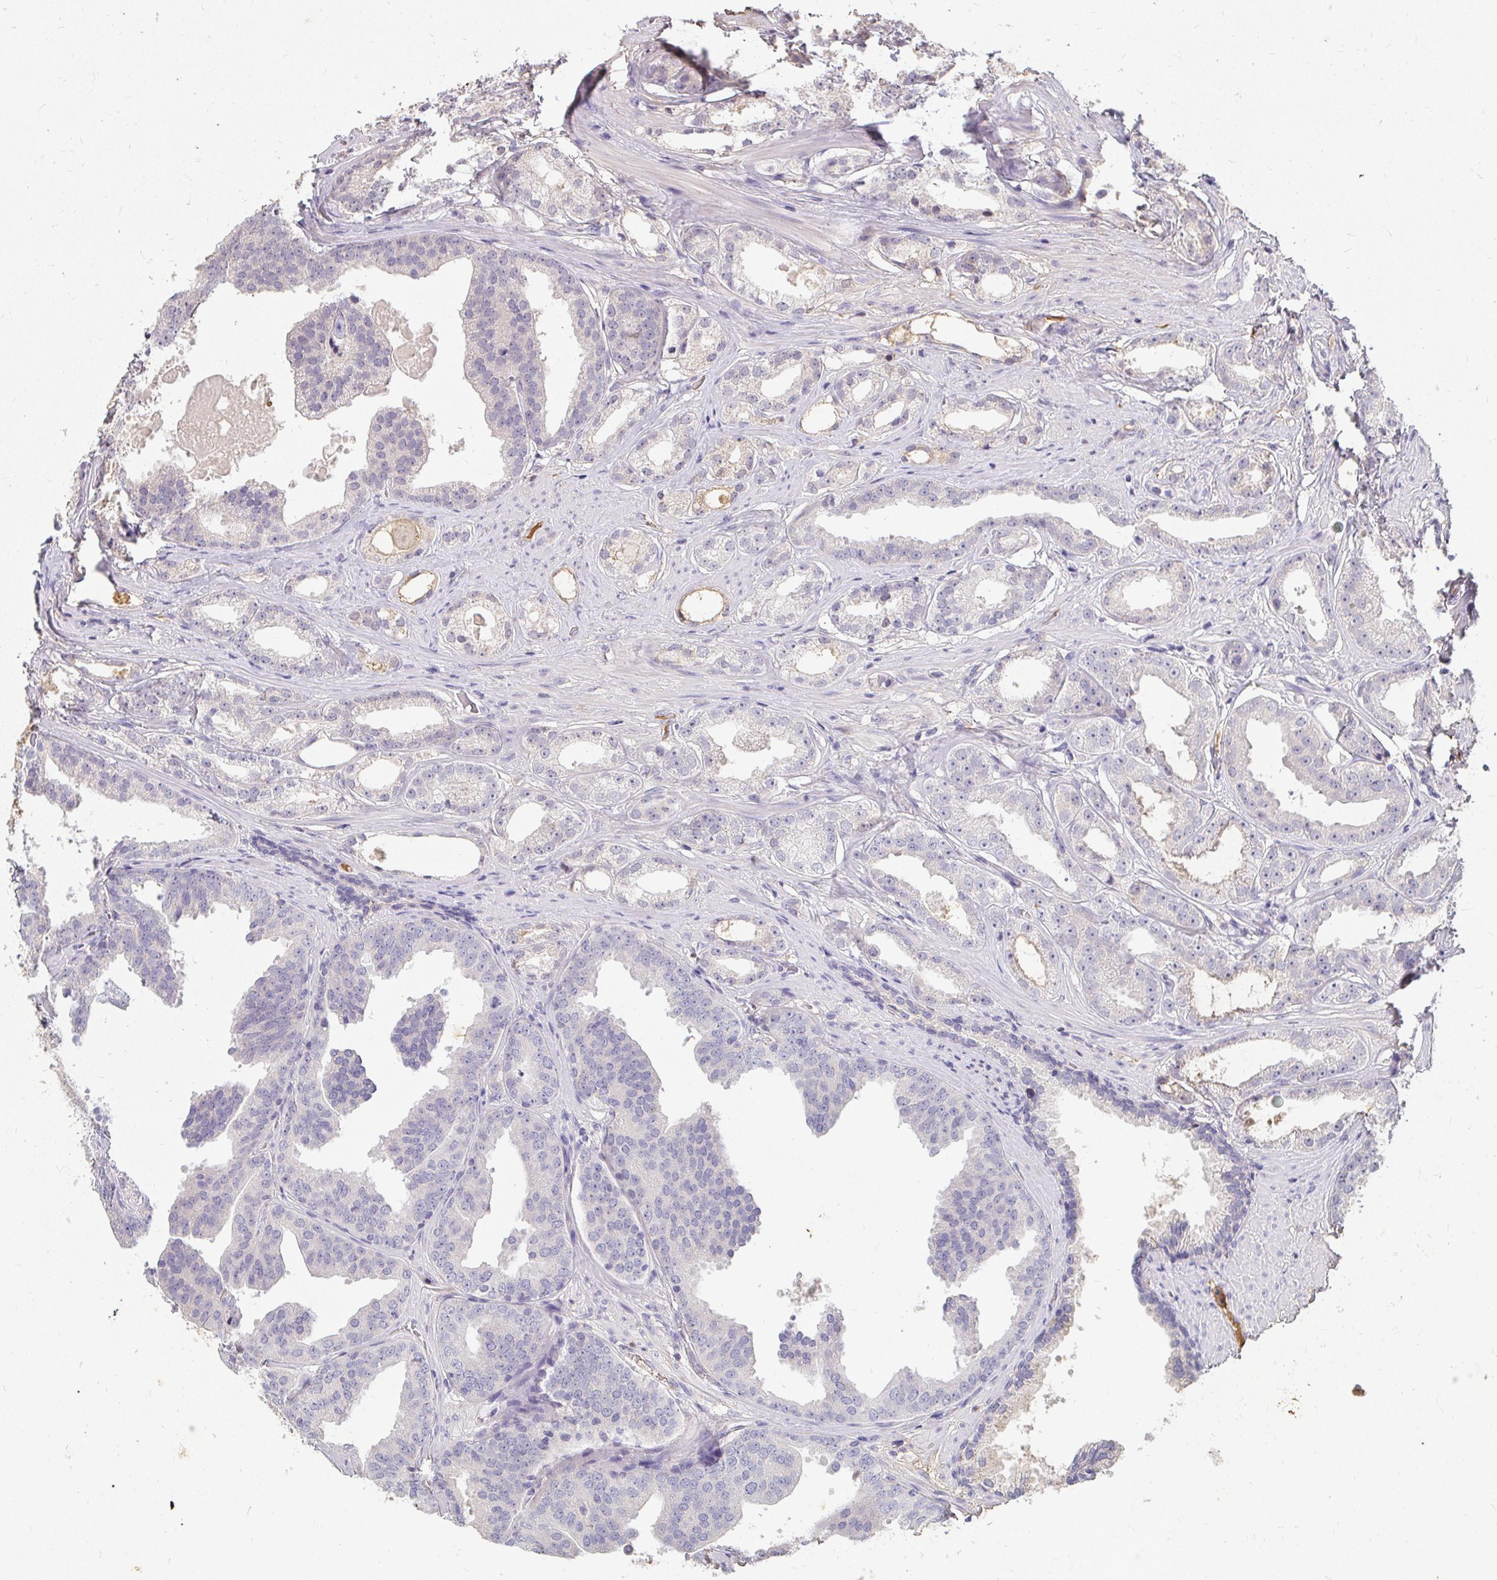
{"staining": {"intensity": "negative", "quantity": "none", "location": "none"}, "tissue": "prostate cancer", "cell_type": "Tumor cells", "image_type": "cancer", "snomed": [{"axis": "morphology", "description": "Adenocarcinoma, Low grade"}, {"axis": "topography", "description": "Prostate"}], "caption": "A histopathology image of prostate cancer (low-grade adenocarcinoma) stained for a protein exhibits no brown staining in tumor cells.", "gene": "LOXL4", "patient": {"sex": "male", "age": 65}}